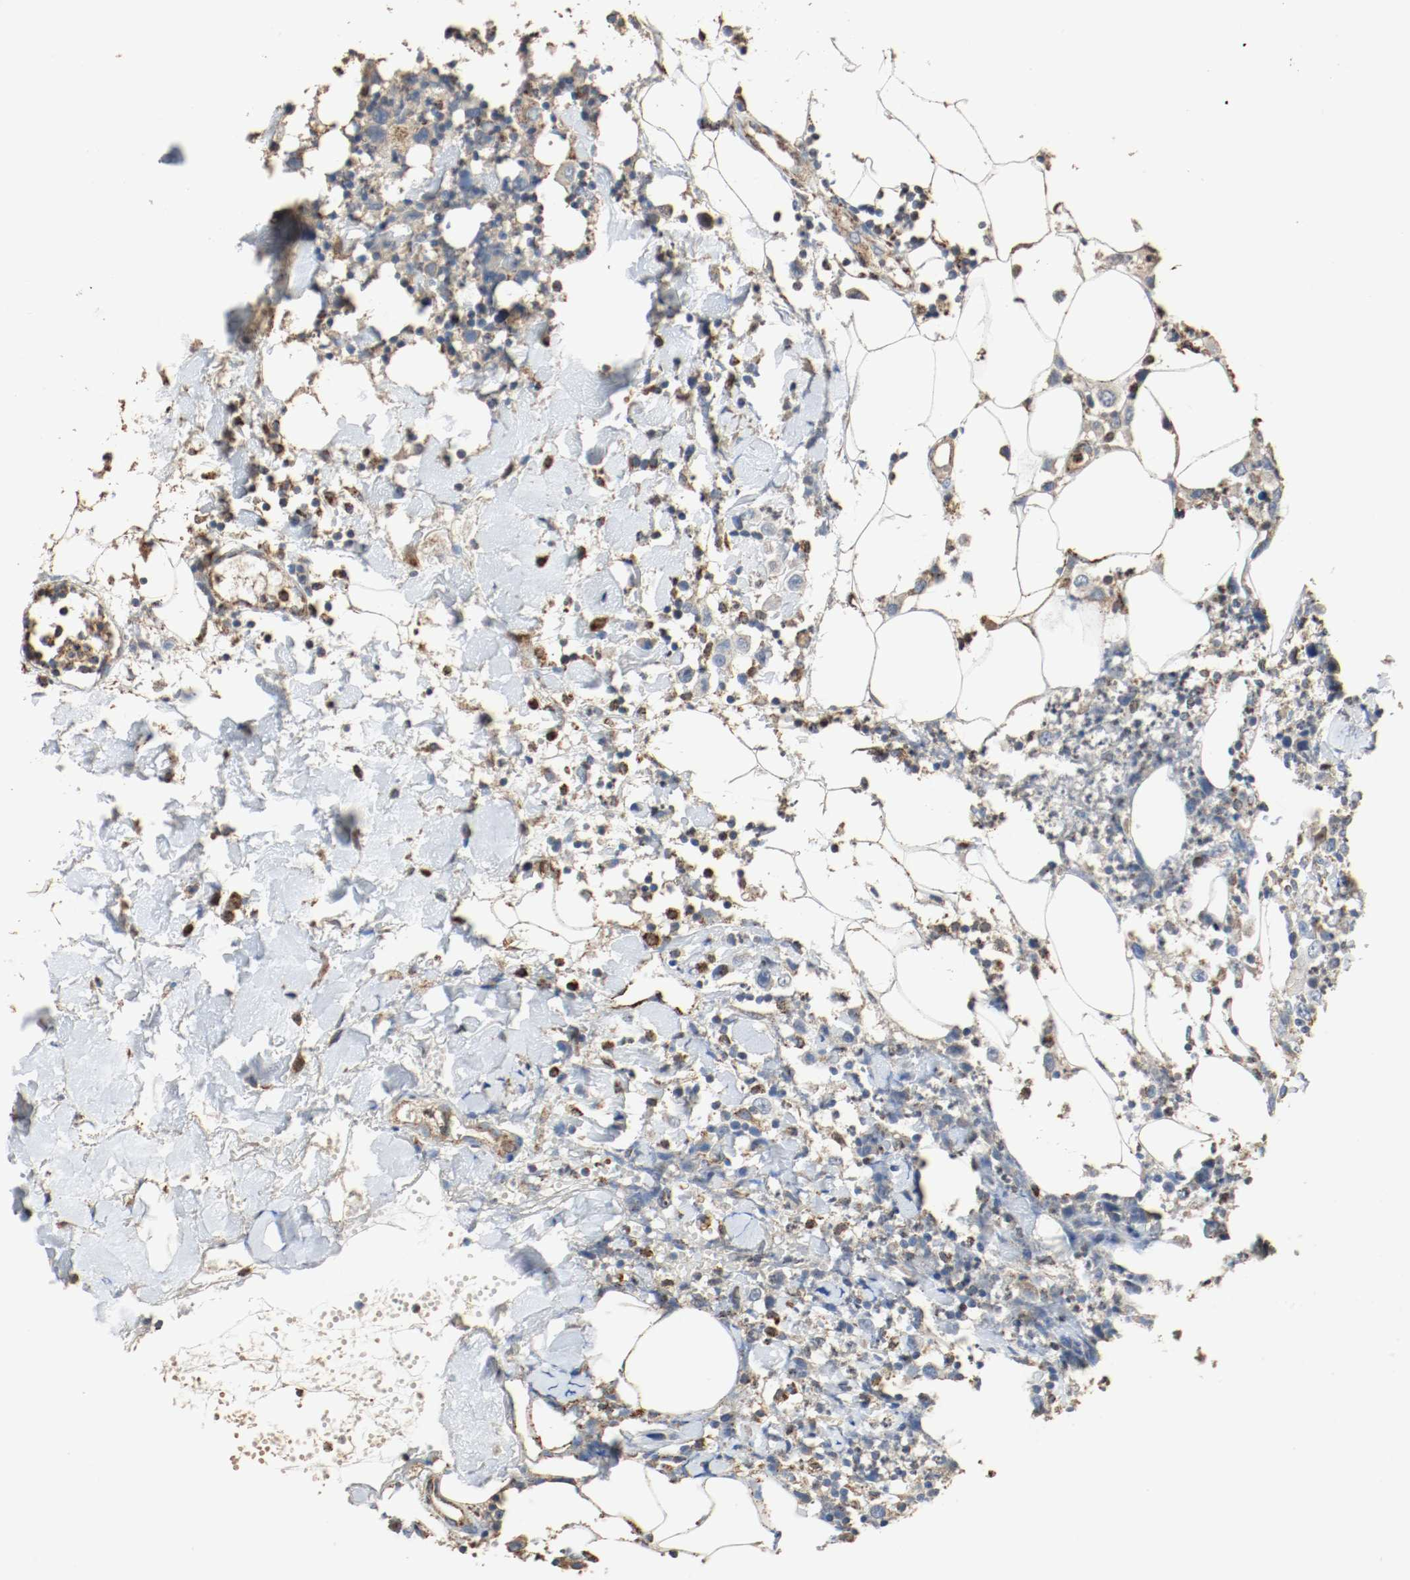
{"staining": {"intensity": "moderate", "quantity": ">75%", "location": "cytoplasmic/membranous"}, "tissue": "thyroid cancer", "cell_type": "Tumor cells", "image_type": "cancer", "snomed": [{"axis": "morphology", "description": "Carcinoma, NOS"}, {"axis": "topography", "description": "Thyroid gland"}], "caption": "About >75% of tumor cells in human thyroid cancer exhibit moderate cytoplasmic/membranous protein expression as visualized by brown immunohistochemical staining.", "gene": "ALDH4A1", "patient": {"sex": "female", "age": 77}}